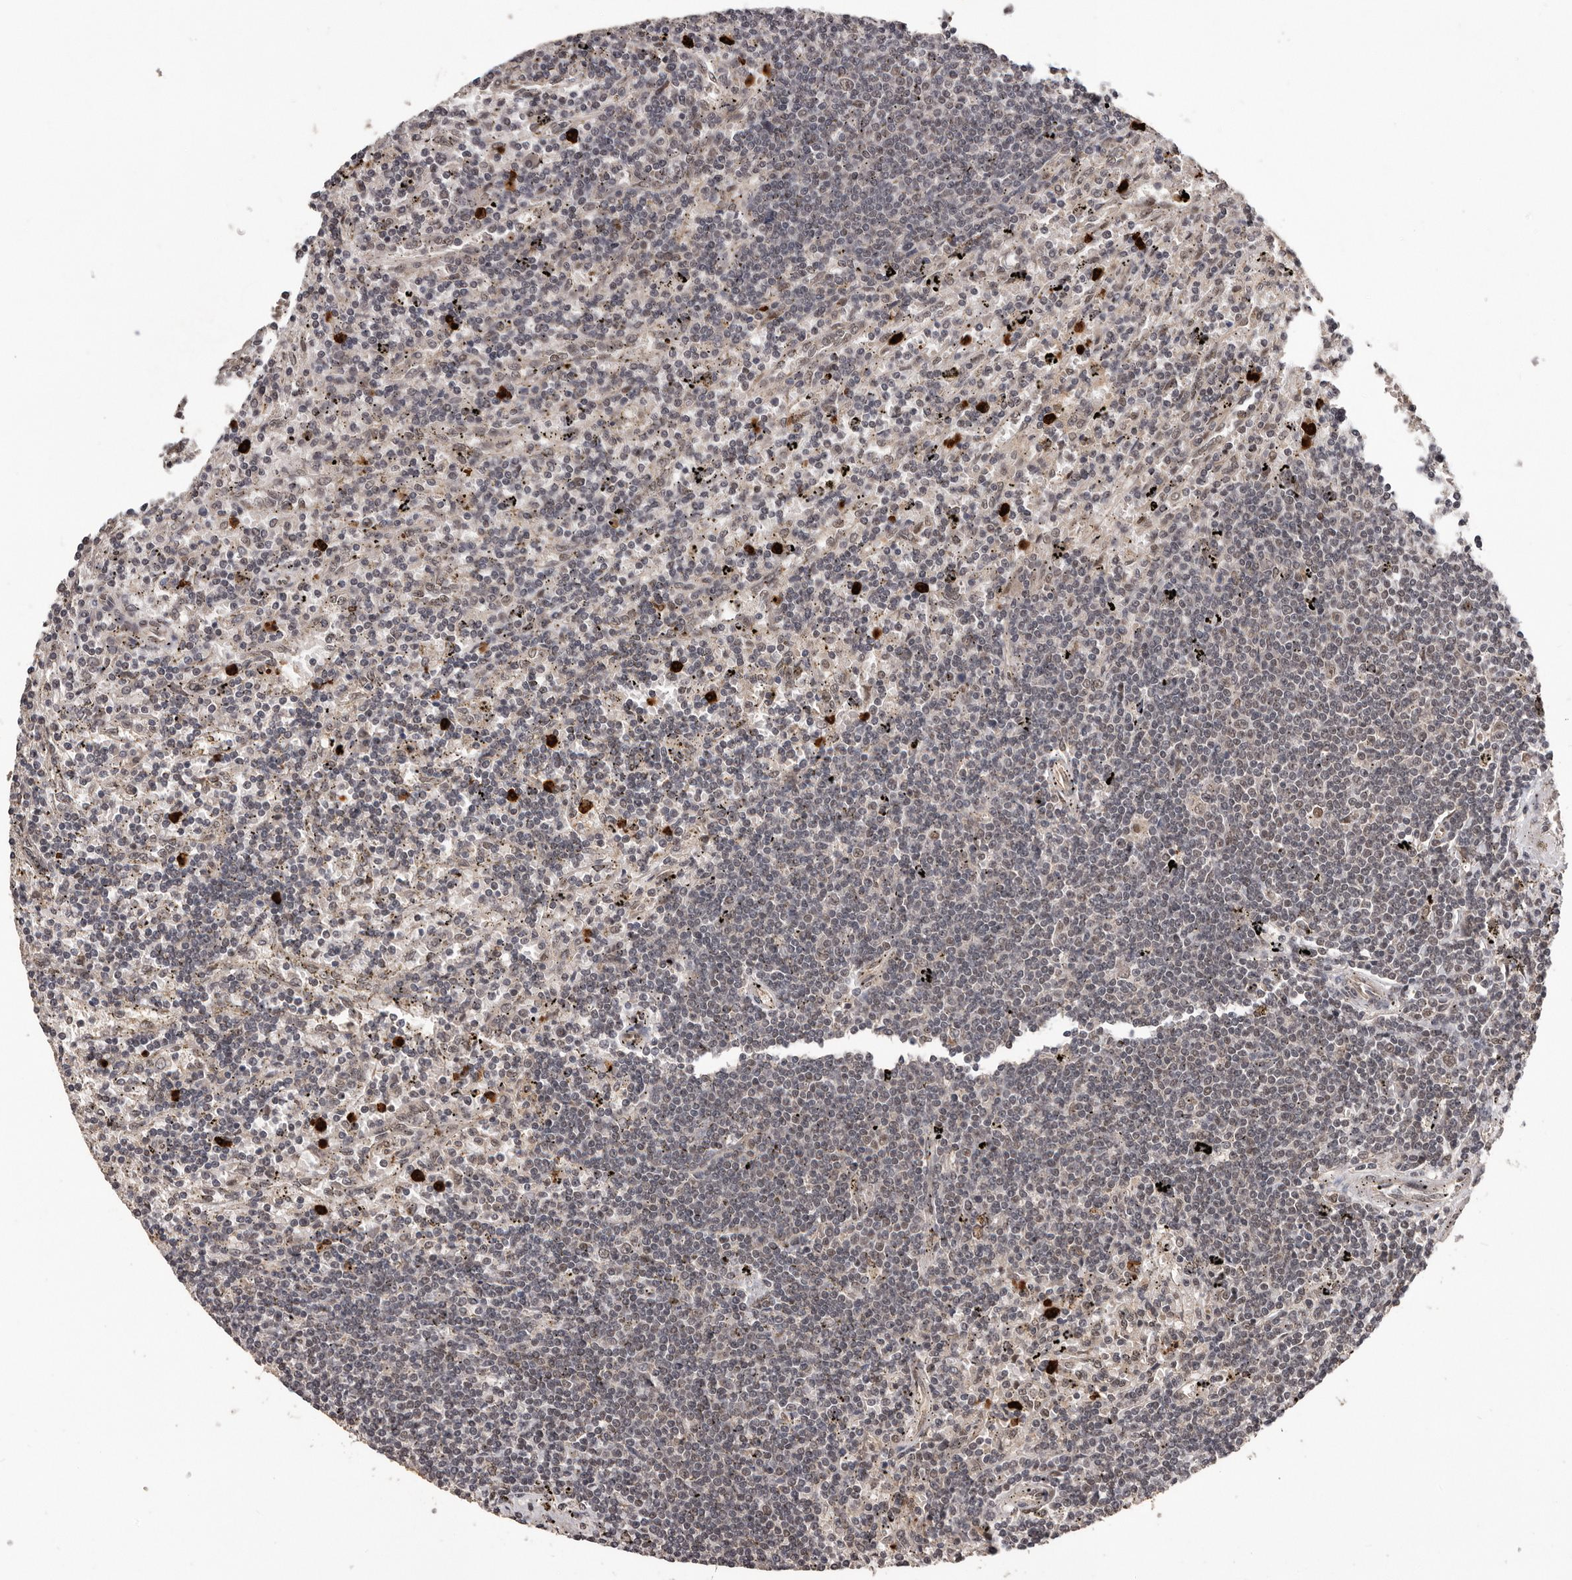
{"staining": {"intensity": "negative", "quantity": "none", "location": "none"}, "tissue": "lymphoma", "cell_type": "Tumor cells", "image_type": "cancer", "snomed": [{"axis": "morphology", "description": "Malignant lymphoma, non-Hodgkin's type, Low grade"}, {"axis": "topography", "description": "Spleen"}], "caption": "Immunohistochemistry (IHC) micrograph of neoplastic tissue: human lymphoma stained with DAB (3,3'-diaminobenzidine) reveals no significant protein staining in tumor cells. (DAB IHC visualized using brightfield microscopy, high magnification).", "gene": "VPS37A", "patient": {"sex": "male", "age": 76}}